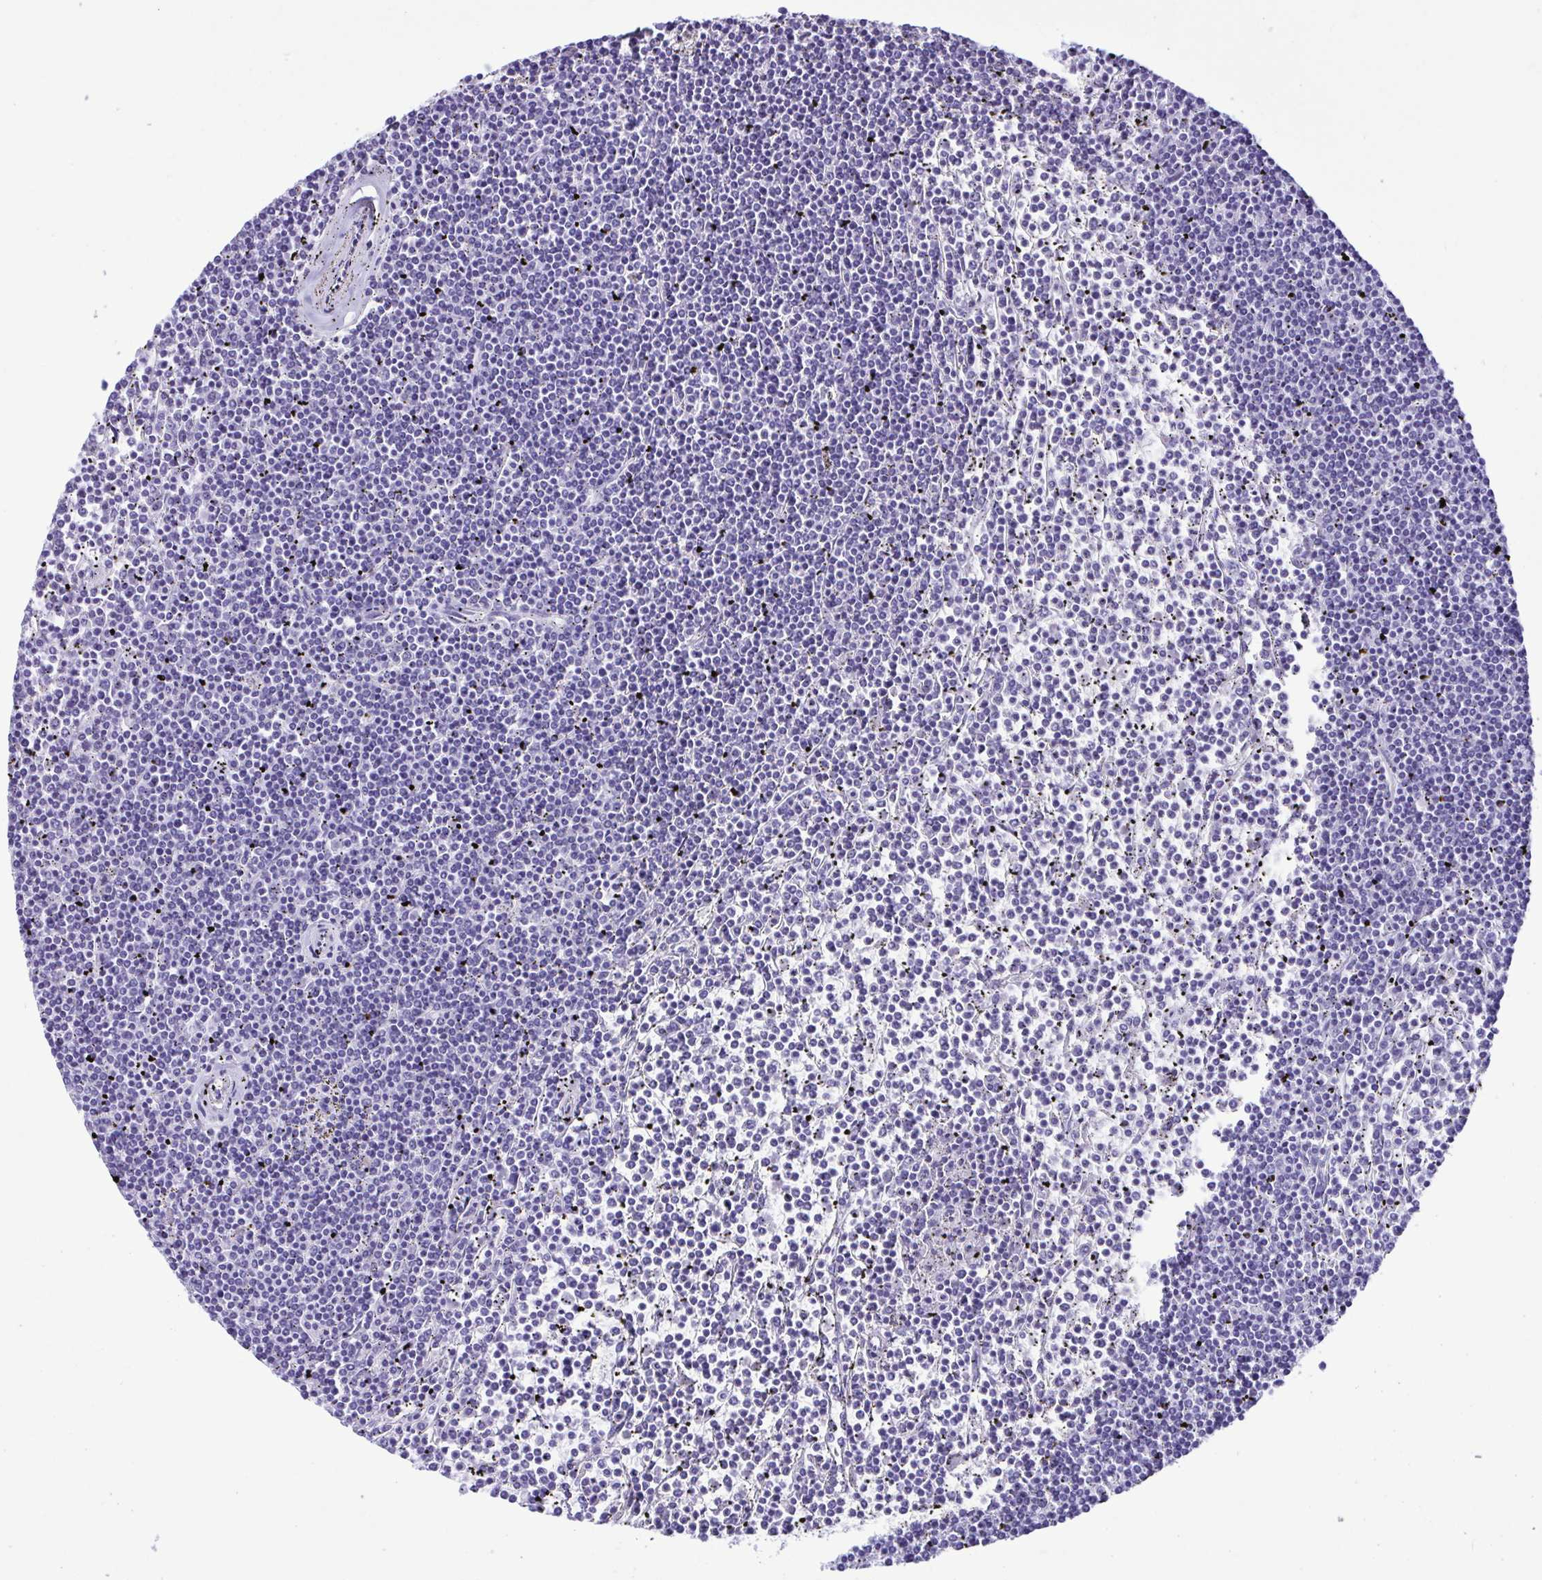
{"staining": {"intensity": "negative", "quantity": "none", "location": "none"}, "tissue": "lymphoma", "cell_type": "Tumor cells", "image_type": "cancer", "snomed": [{"axis": "morphology", "description": "Malignant lymphoma, non-Hodgkin's type, Low grade"}, {"axis": "topography", "description": "Spleen"}], "caption": "This is an immunohistochemistry image of lymphoma. There is no expression in tumor cells.", "gene": "CBY2", "patient": {"sex": "female", "age": 19}}